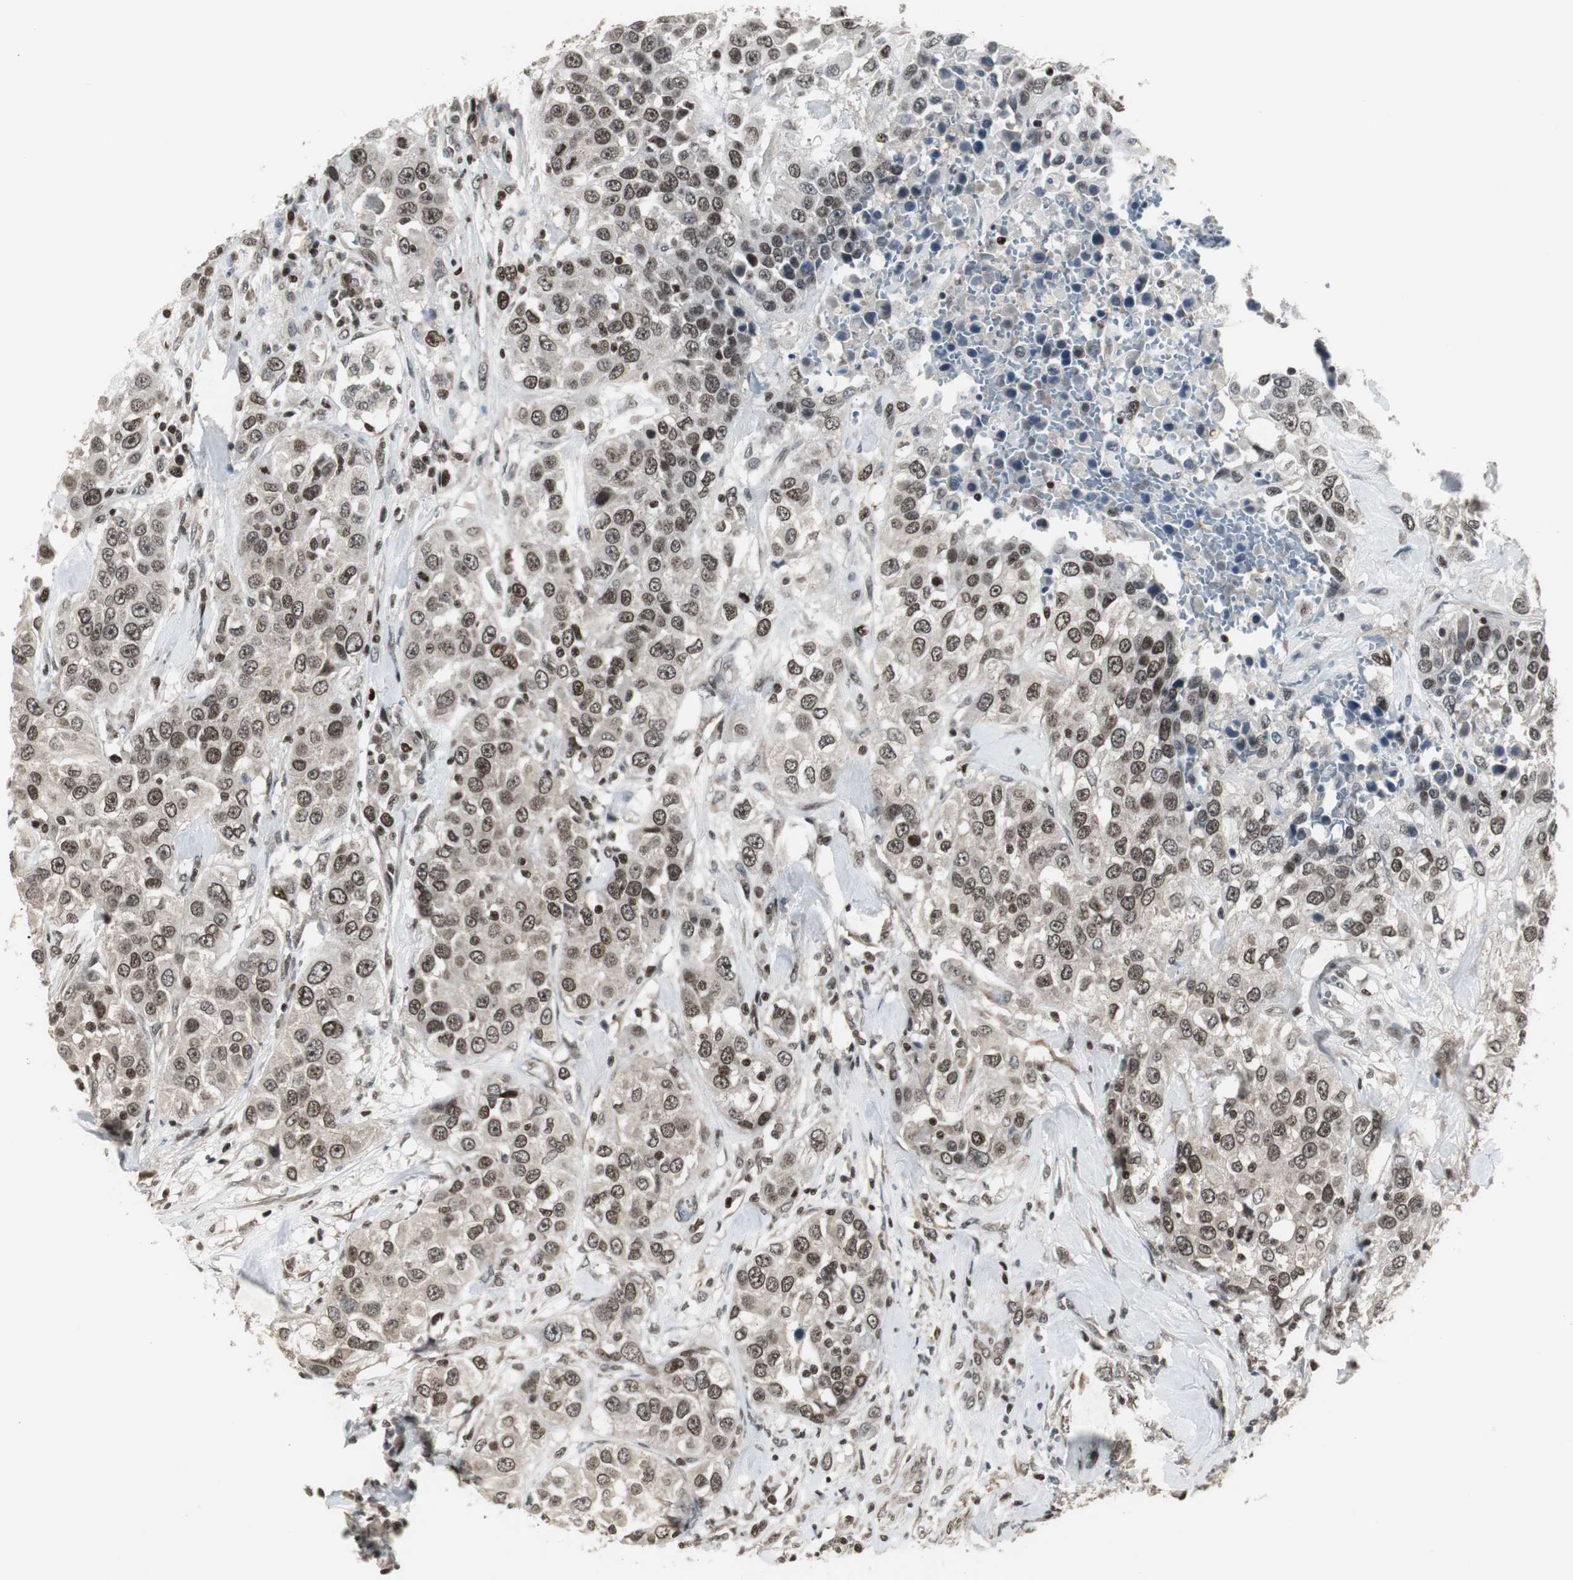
{"staining": {"intensity": "moderate", "quantity": ">75%", "location": "cytoplasmic/membranous,nuclear"}, "tissue": "urothelial cancer", "cell_type": "Tumor cells", "image_type": "cancer", "snomed": [{"axis": "morphology", "description": "Urothelial carcinoma, High grade"}, {"axis": "topography", "description": "Urinary bladder"}], "caption": "A high-resolution micrograph shows immunohistochemistry (IHC) staining of urothelial cancer, which displays moderate cytoplasmic/membranous and nuclear positivity in about >75% of tumor cells.", "gene": "MPG", "patient": {"sex": "female", "age": 80}}